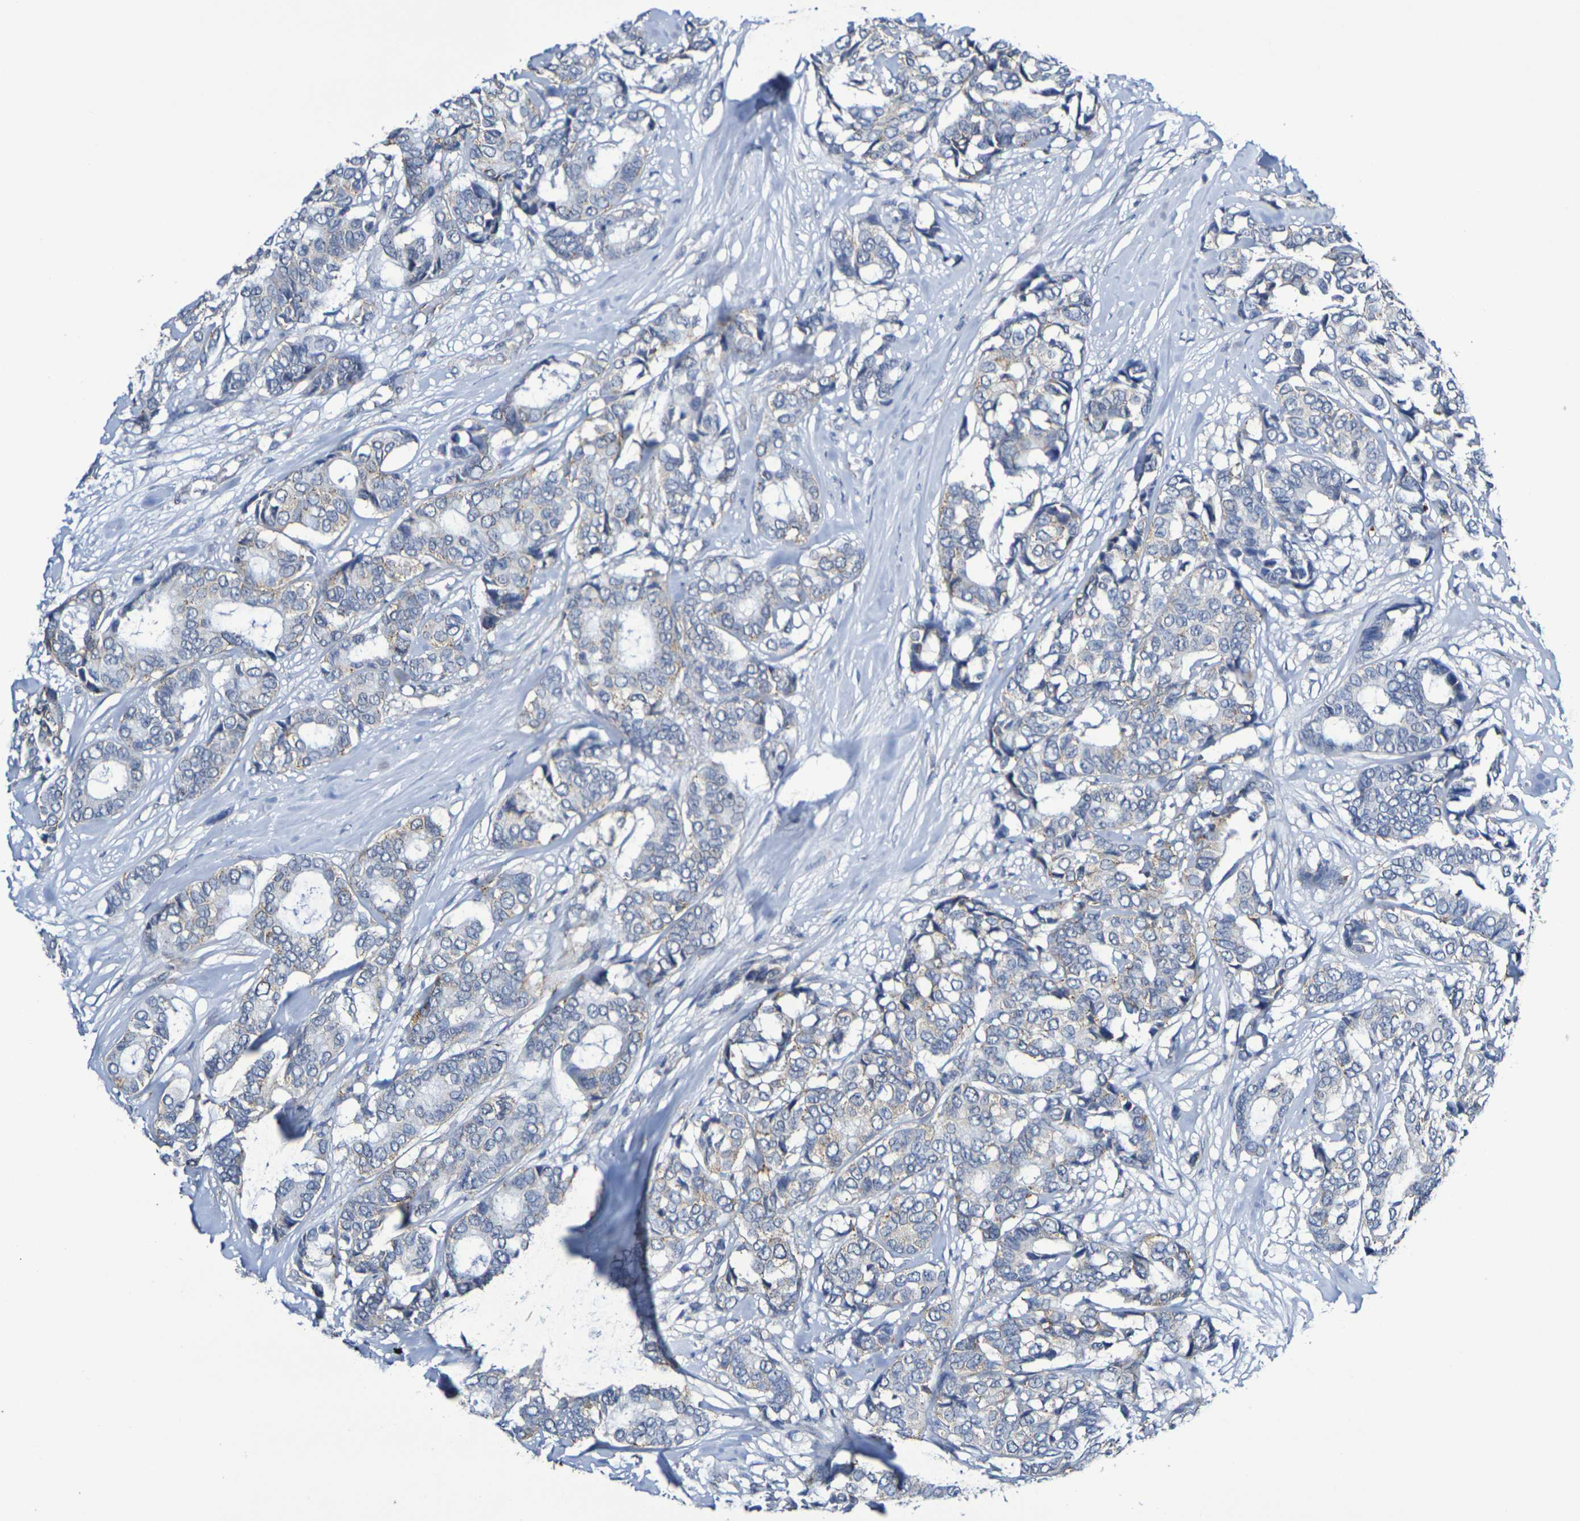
{"staining": {"intensity": "weak", "quantity": "<25%", "location": "cytoplasmic/membranous"}, "tissue": "breast cancer", "cell_type": "Tumor cells", "image_type": "cancer", "snomed": [{"axis": "morphology", "description": "Duct carcinoma"}, {"axis": "topography", "description": "Breast"}], "caption": "The IHC micrograph has no significant expression in tumor cells of breast intraductal carcinoma tissue.", "gene": "CHRNB1", "patient": {"sex": "female", "age": 87}}